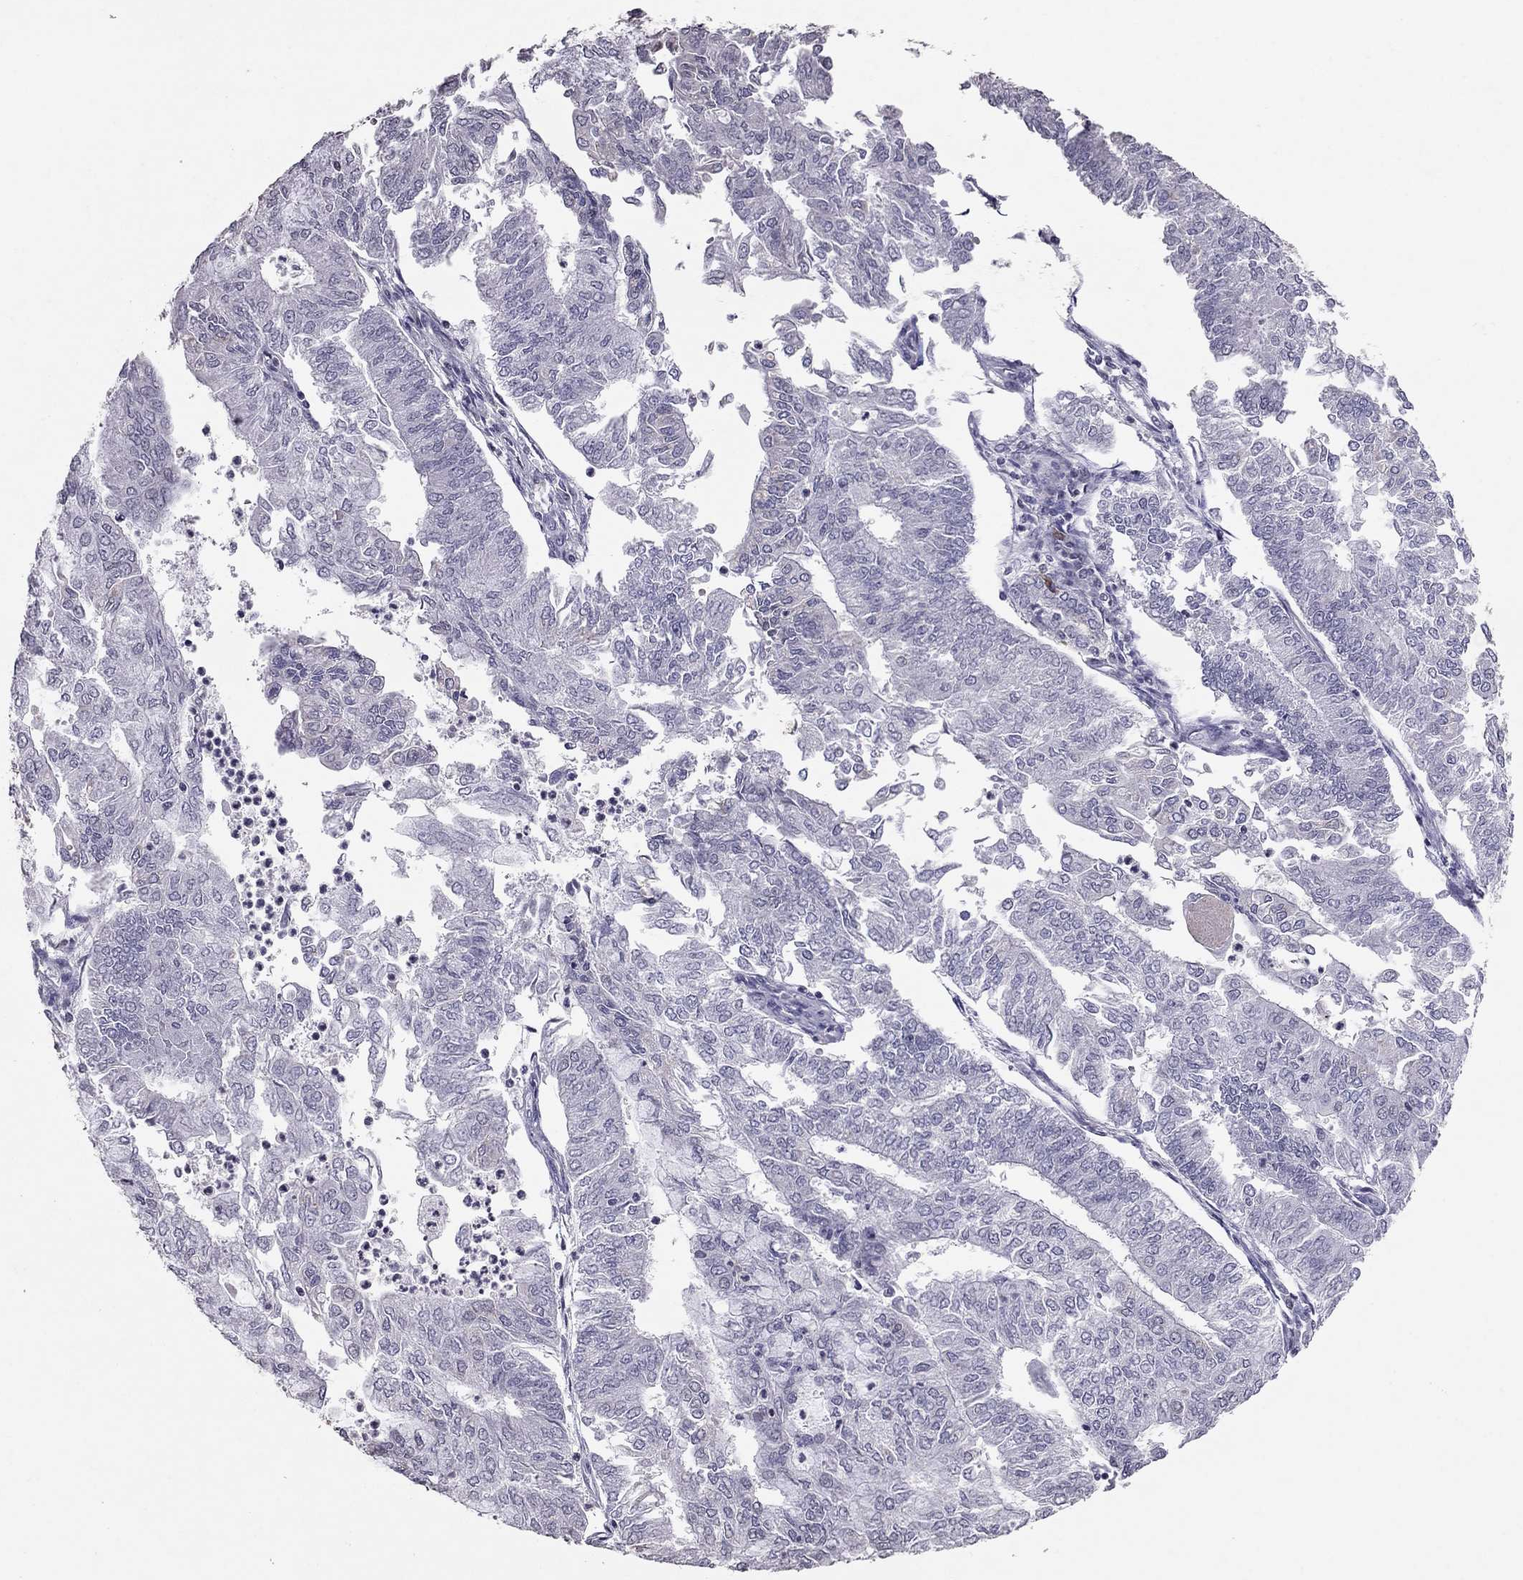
{"staining": {"intensity": "negative", "quantity": "none", "location": "none"}, "tissue": "endometrial cancer", "cell_type": "Tumor cells", "image_type": "cancer", "snomed": [{"axis": "morphology", "description": "Adenocarcinoma, NOS"}, {"axis": "topography", "description": "Endometrium"}], "caption": "This is an IHC photomicrograph of adenocarcinoma (endometrial). There is no expression in tumor cells.", "gene": "TSHB", "patient": {"sex": "female", "age": 59}}